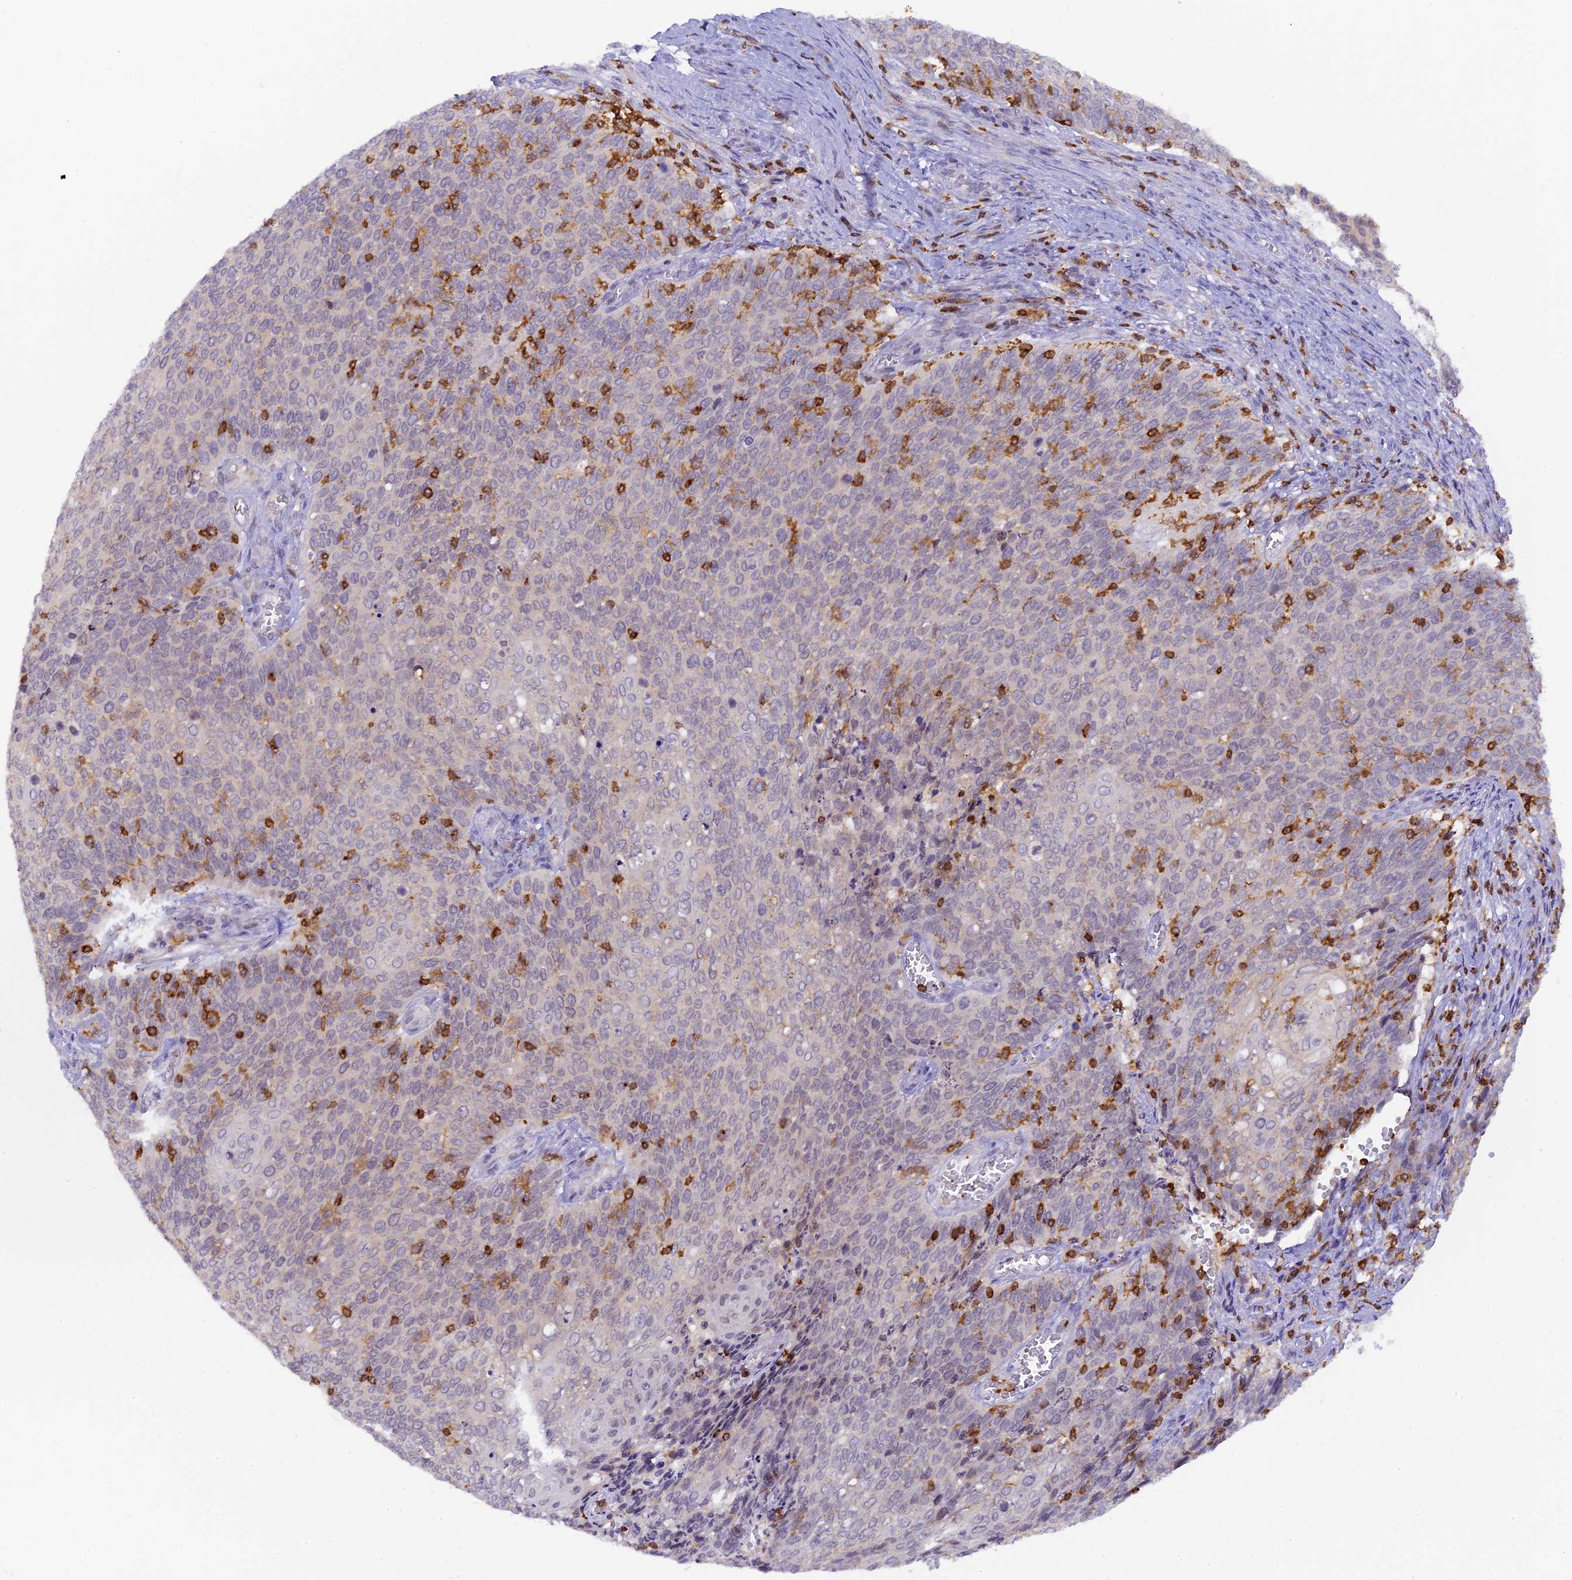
{"staining": {"intensity": "negative", "quantity": "none", "location": "none"}, "tissue": "cervical cancer", "cell_type": "Tumor cells", "image_type": "cancer", "snomed": [{"axis": "morphology", "description": "Squamous cell carcinoma, NOS"}, {"axis": "topography", "description": "Cervix"}], "caption": "A photomicrograph of cervical squamous cell carcinoma stained for a protein displays no brown staining in tumor cells.", "gene": "FYB1", "patient": {"sex": "female", "age": 39}}